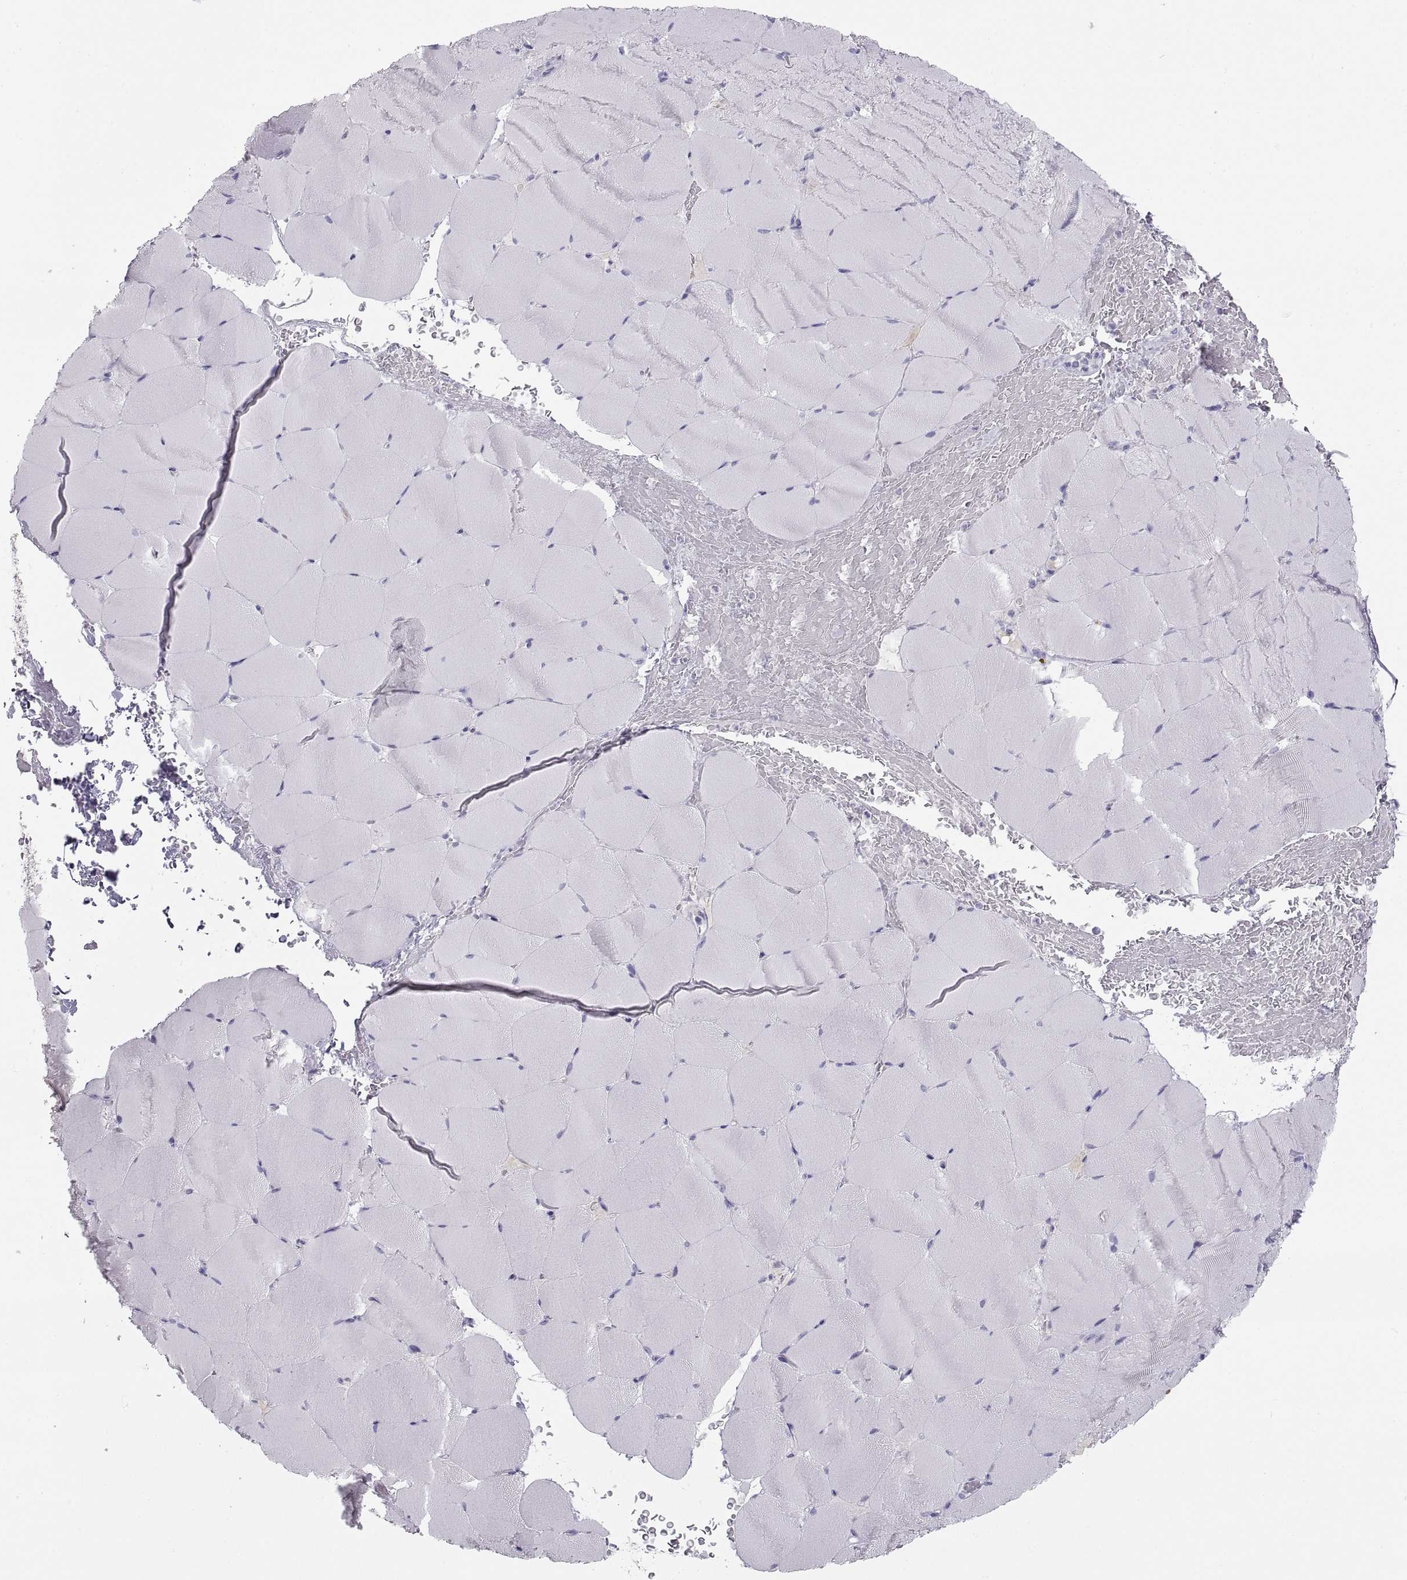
{"staining": {"intensity": "negative", "quantity": "none", "location": "none"}, "tissue": "skeletal muscle", "cell_type": "Myocytes", "image_type": "normal", "snomed": [{"axis": "morphology", "description": "Normal tissue, NOS"}, {"axis": "topography", "description": "Skeletal muscle"}], "caption": "A histopathology image of human skeletal muscle is negative for staining in myocytes. (IHC, brightfield microscopy, high magnification).", "gene": "MAGEB2", "patient": {"sex": "female", "age": 37}}